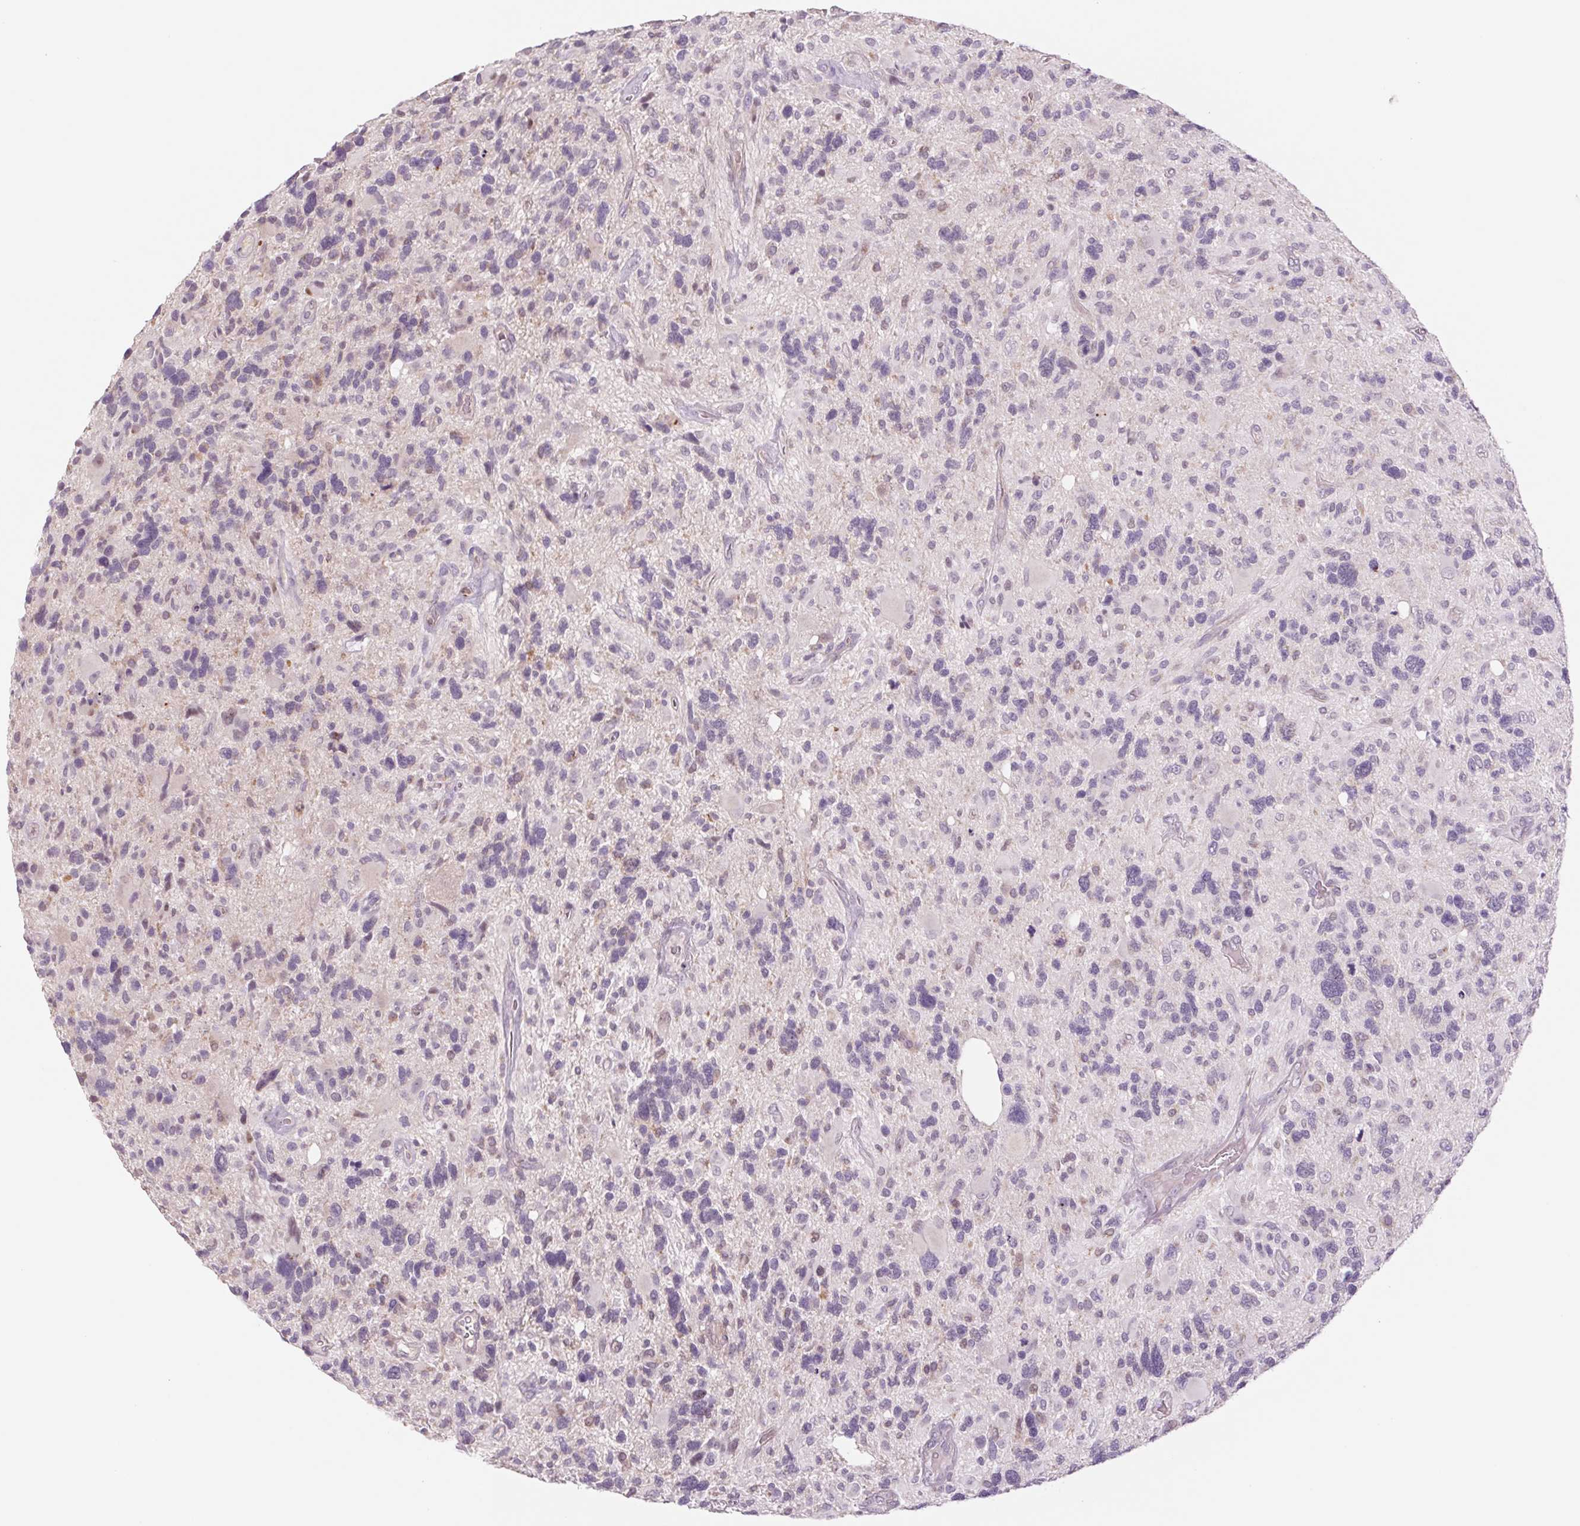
{"staining": {"intensity": "negative", "quantity": "none", "location": "none"}, "tissue": "glioma", "cell_type": "Tumor cells", "image_type": "cancer", "snomed": [{"axis": "morphology", "description": "Glioma, malignant, High grade"}, {"axis": "topography", "description": "Brain"}], "caption": "IHC histopathology image of human glioma stained for a protein (brown), which reveals no staining in tumor cells.", "gene": "KRT1", "patient": {"sex": "male", "age": 49}}